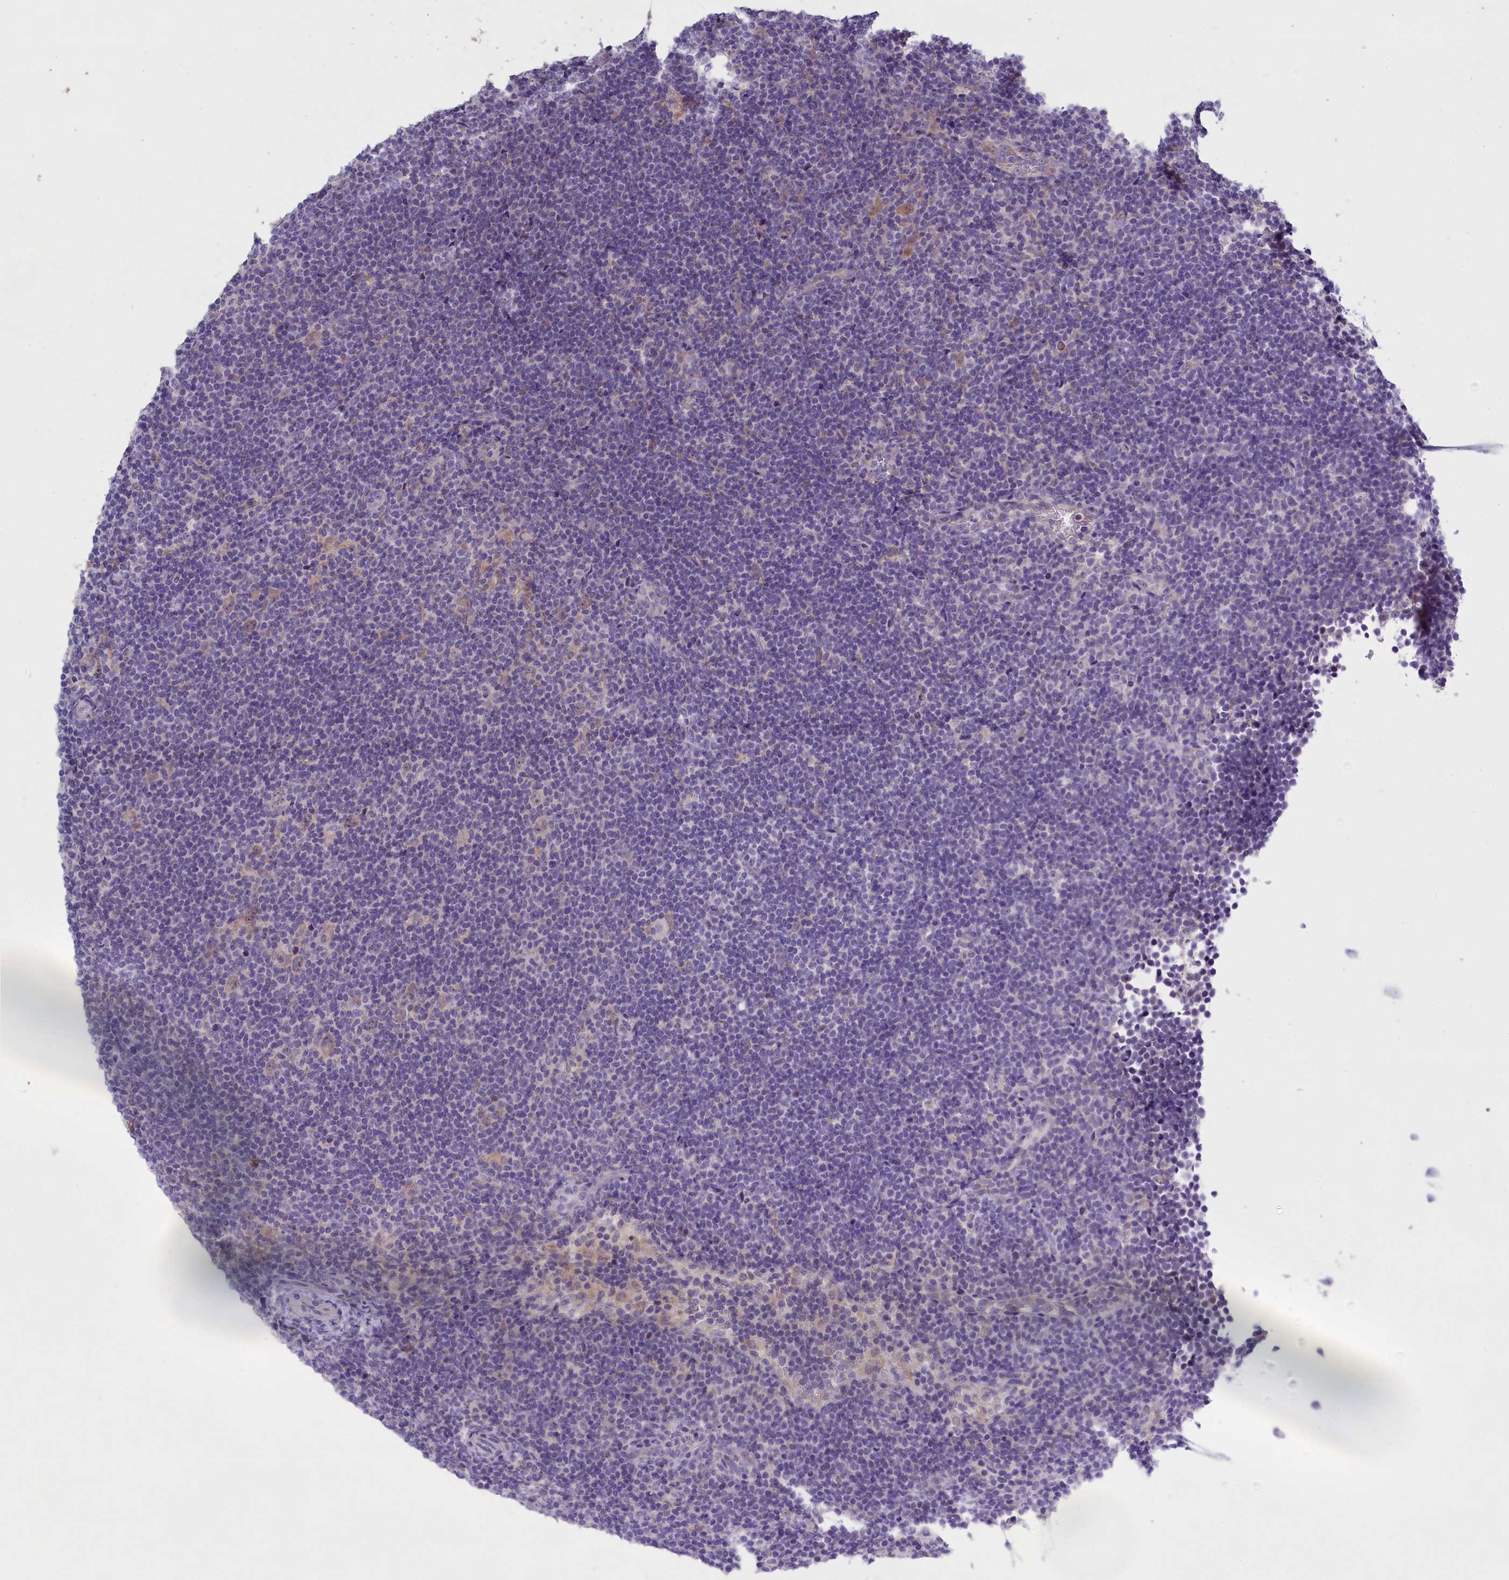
{"staining": {"intensity": "negative", "quantity": "none", "location": "none"}, "tissue": "lymphoma", "cell_type": "Tumor cells", "image_type": "cancer", "snomed": [{"axis": "morphology", "description": "Hodgkin's disease, NOS"}, {"axis": "topography", "description": "Lymph node"}], "caption": "Tumor cells are negative for protein expression in human lymphoma.", "gene": "ENPP6", "patient": {"sex": "female", "age": 57}}